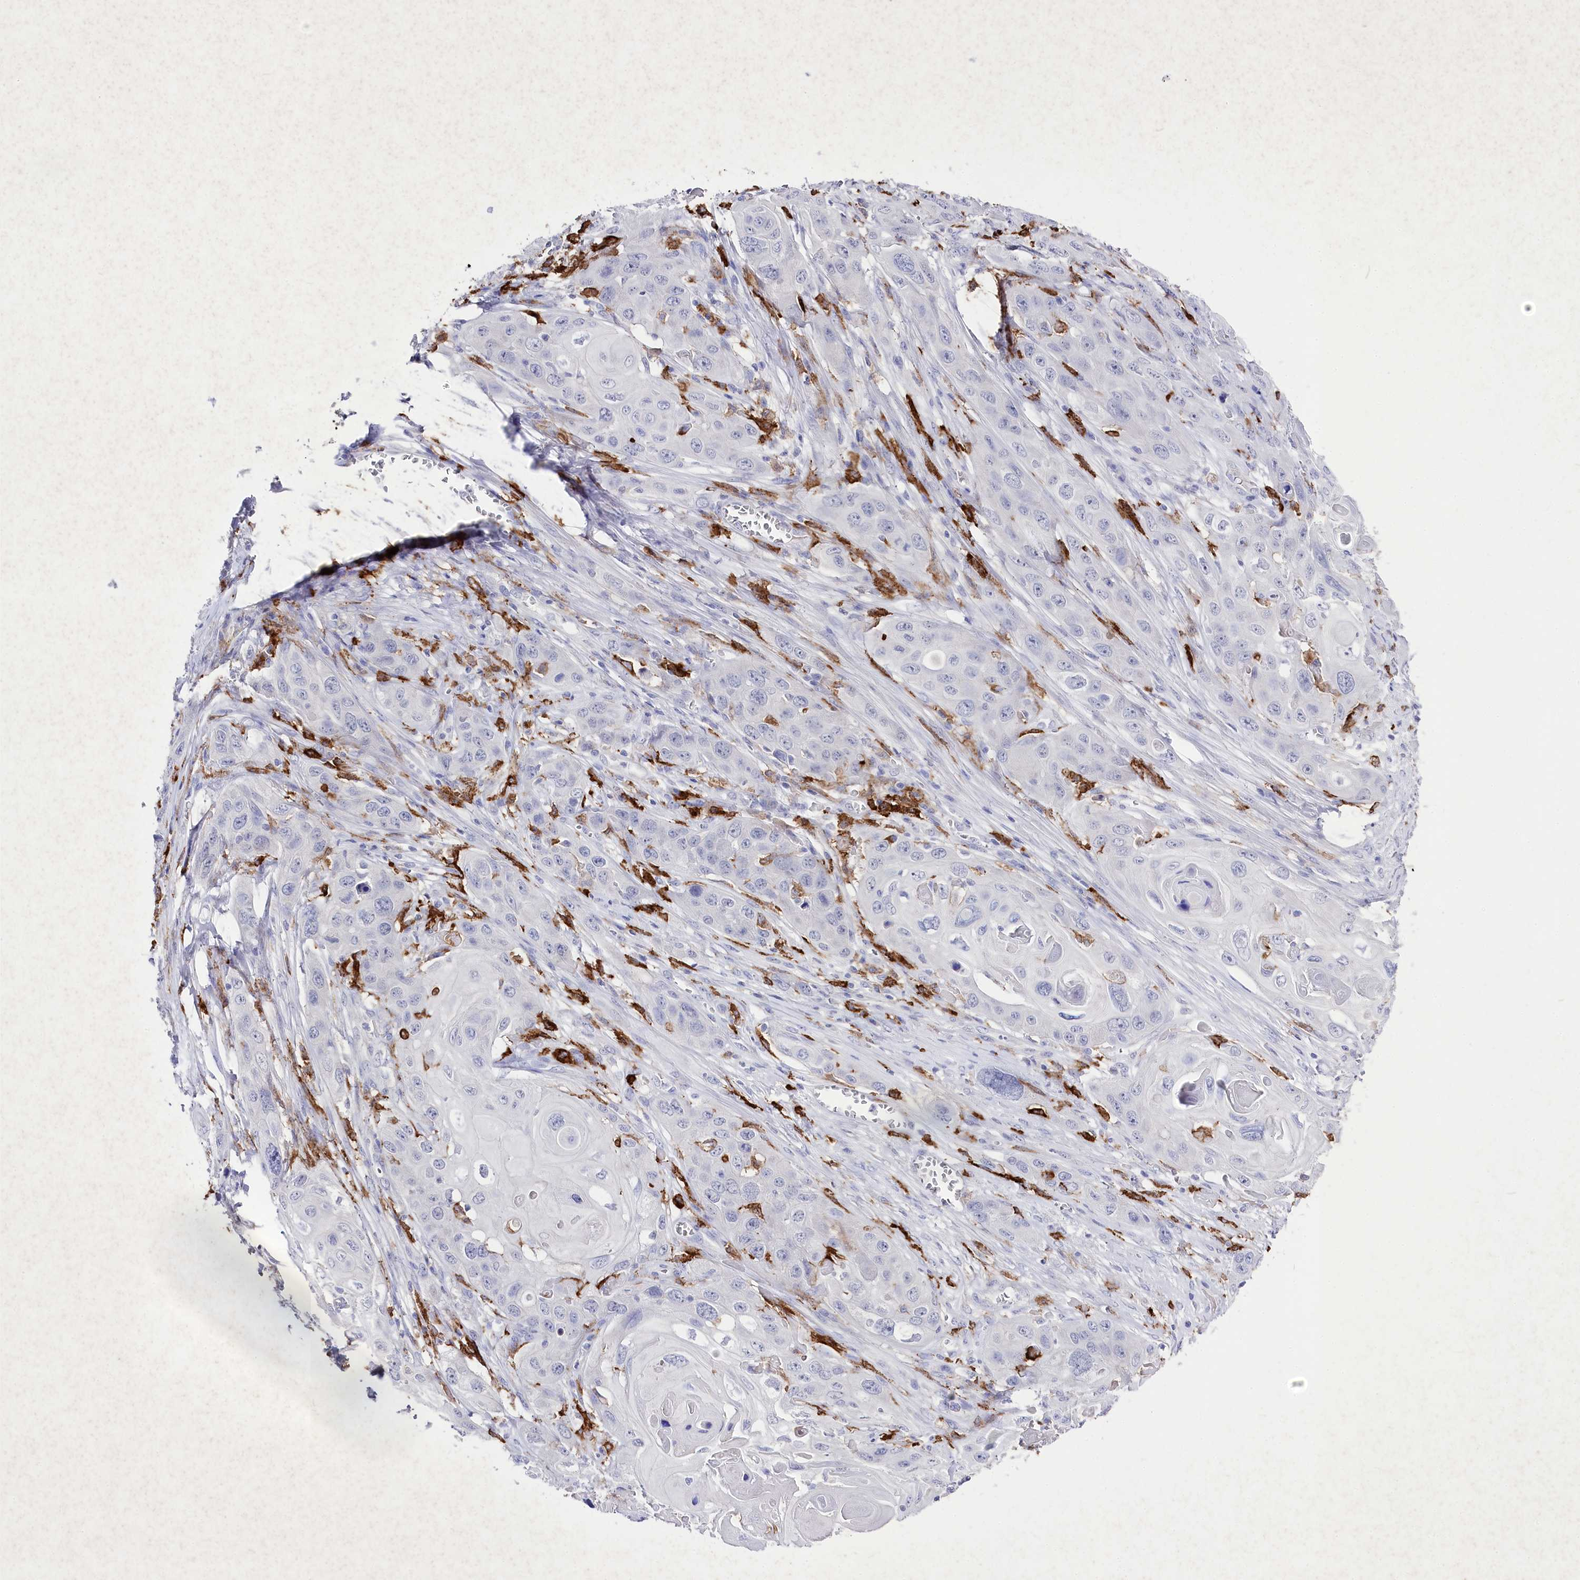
{"staining": {"intensity": "negative", "quantity": "none", "location": "none"}, "tissue": "skin cancer", "cell_type": "Tumor cells", "image_type": "cancer", "snomed": [{"axis": "morphology", "description": "Squamous cell carcinoma, NOS"}, {"axis": "topography", "description": "Skin"}], "caption": "Image shows no protein staining in tumor cells of squamous cell carcinoma (skin) tissue.", "gene": "CLEC4M", "patient": {"sex": "male", "age": 55}}